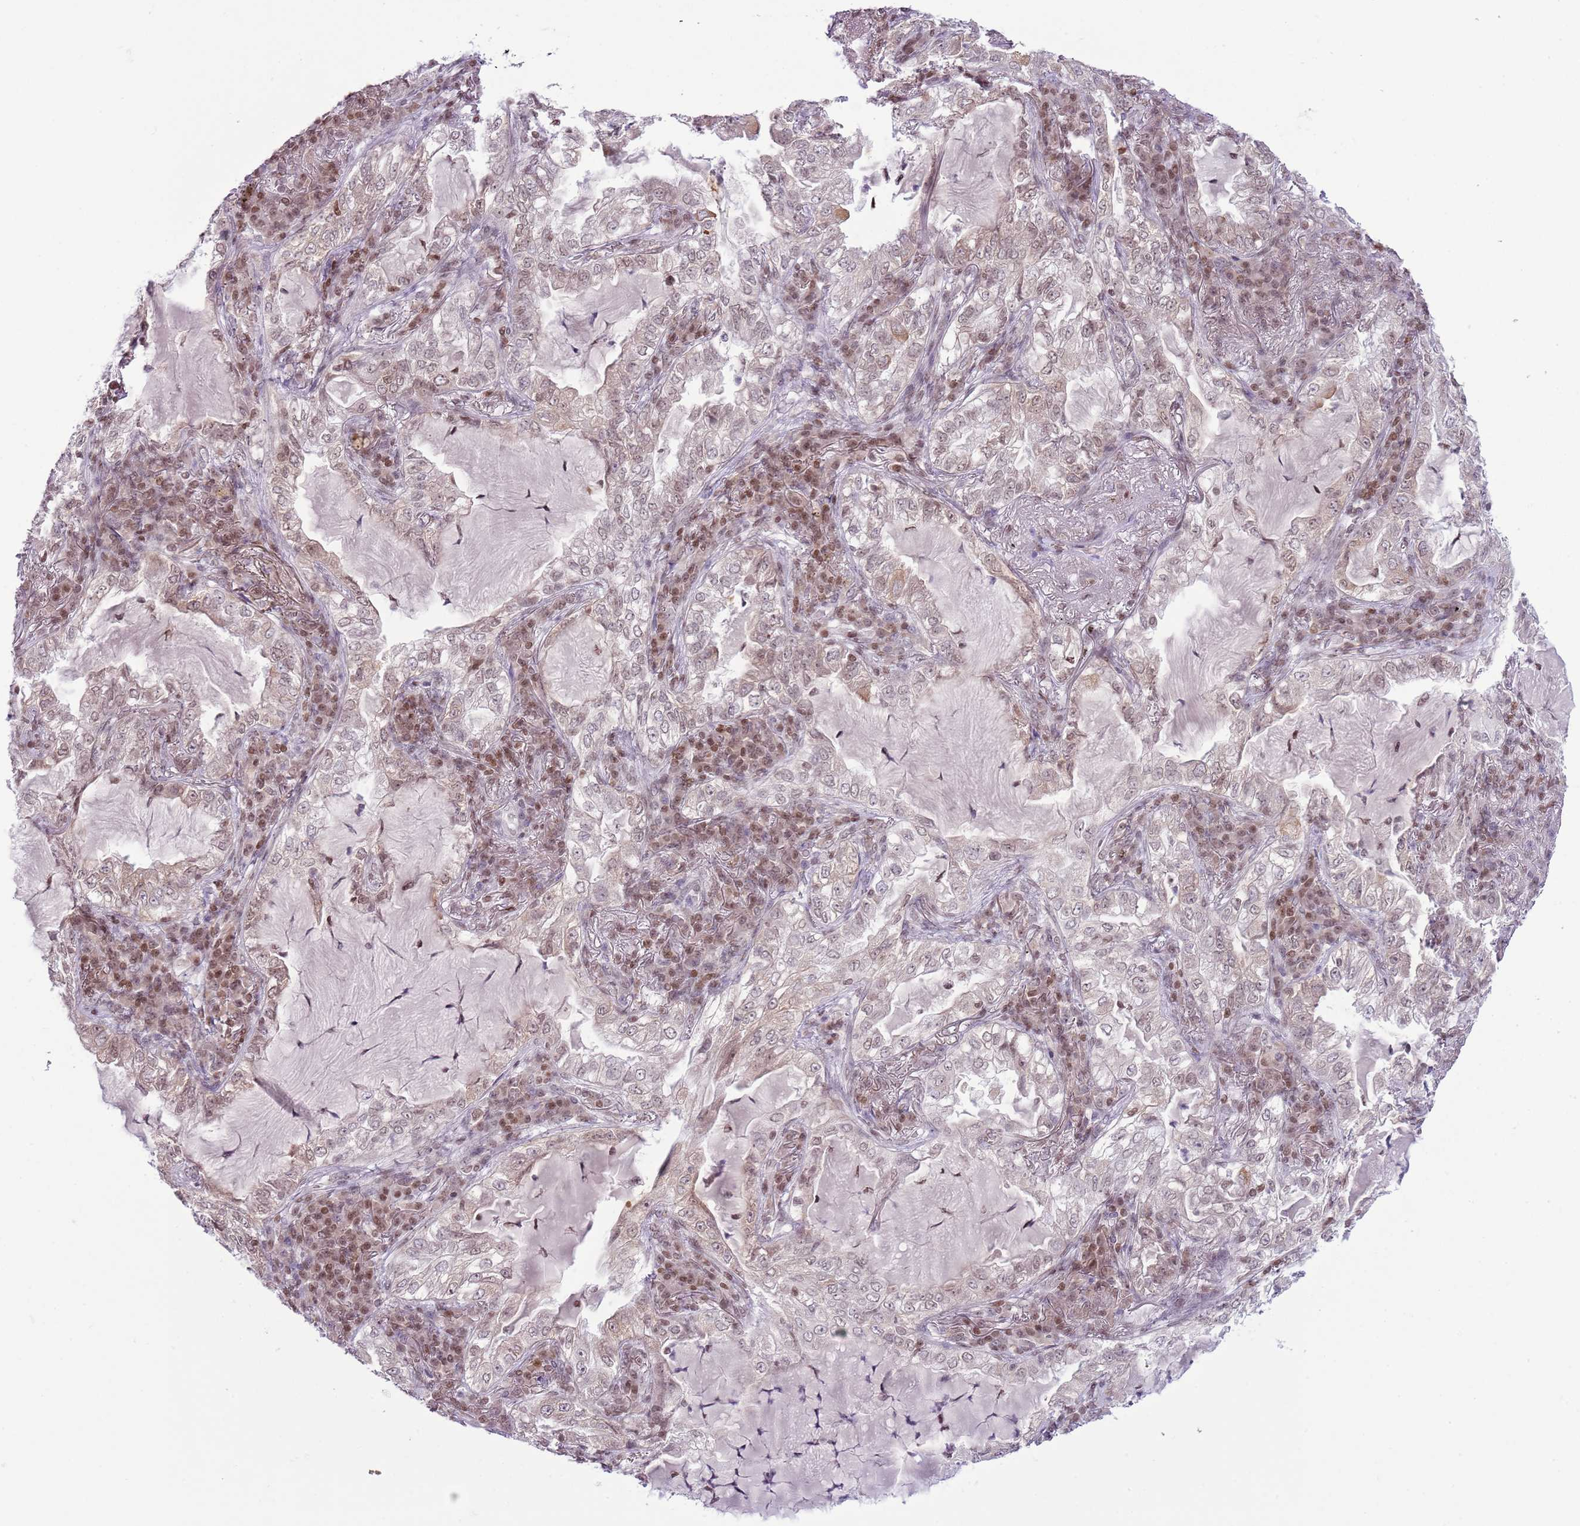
{"staining": {"intensity": "weak", "quantity": "<25%", "location": "nuclear"}, "tissue": "lung cancer", "cell_type": "Tumor cells", "image_type": "cancer", "snomed": [{"axis": "morphology", "description": "Adenocarcinoma, NOS"}, {"axis": "topography", "description": "Lung"}], "caption": "Immunohistochemistry (IHC) photomicrograph of neoplastic tissue: lung cancer (adenocarcinoma) stained with DAB demonstrates no significant protein positivity in tumor cells. (DAB (3,3'-diaminobenzidine) IHC, high magnification).", "gene": "SELENOH", "patient": {"sex": "female", "age": 73}}